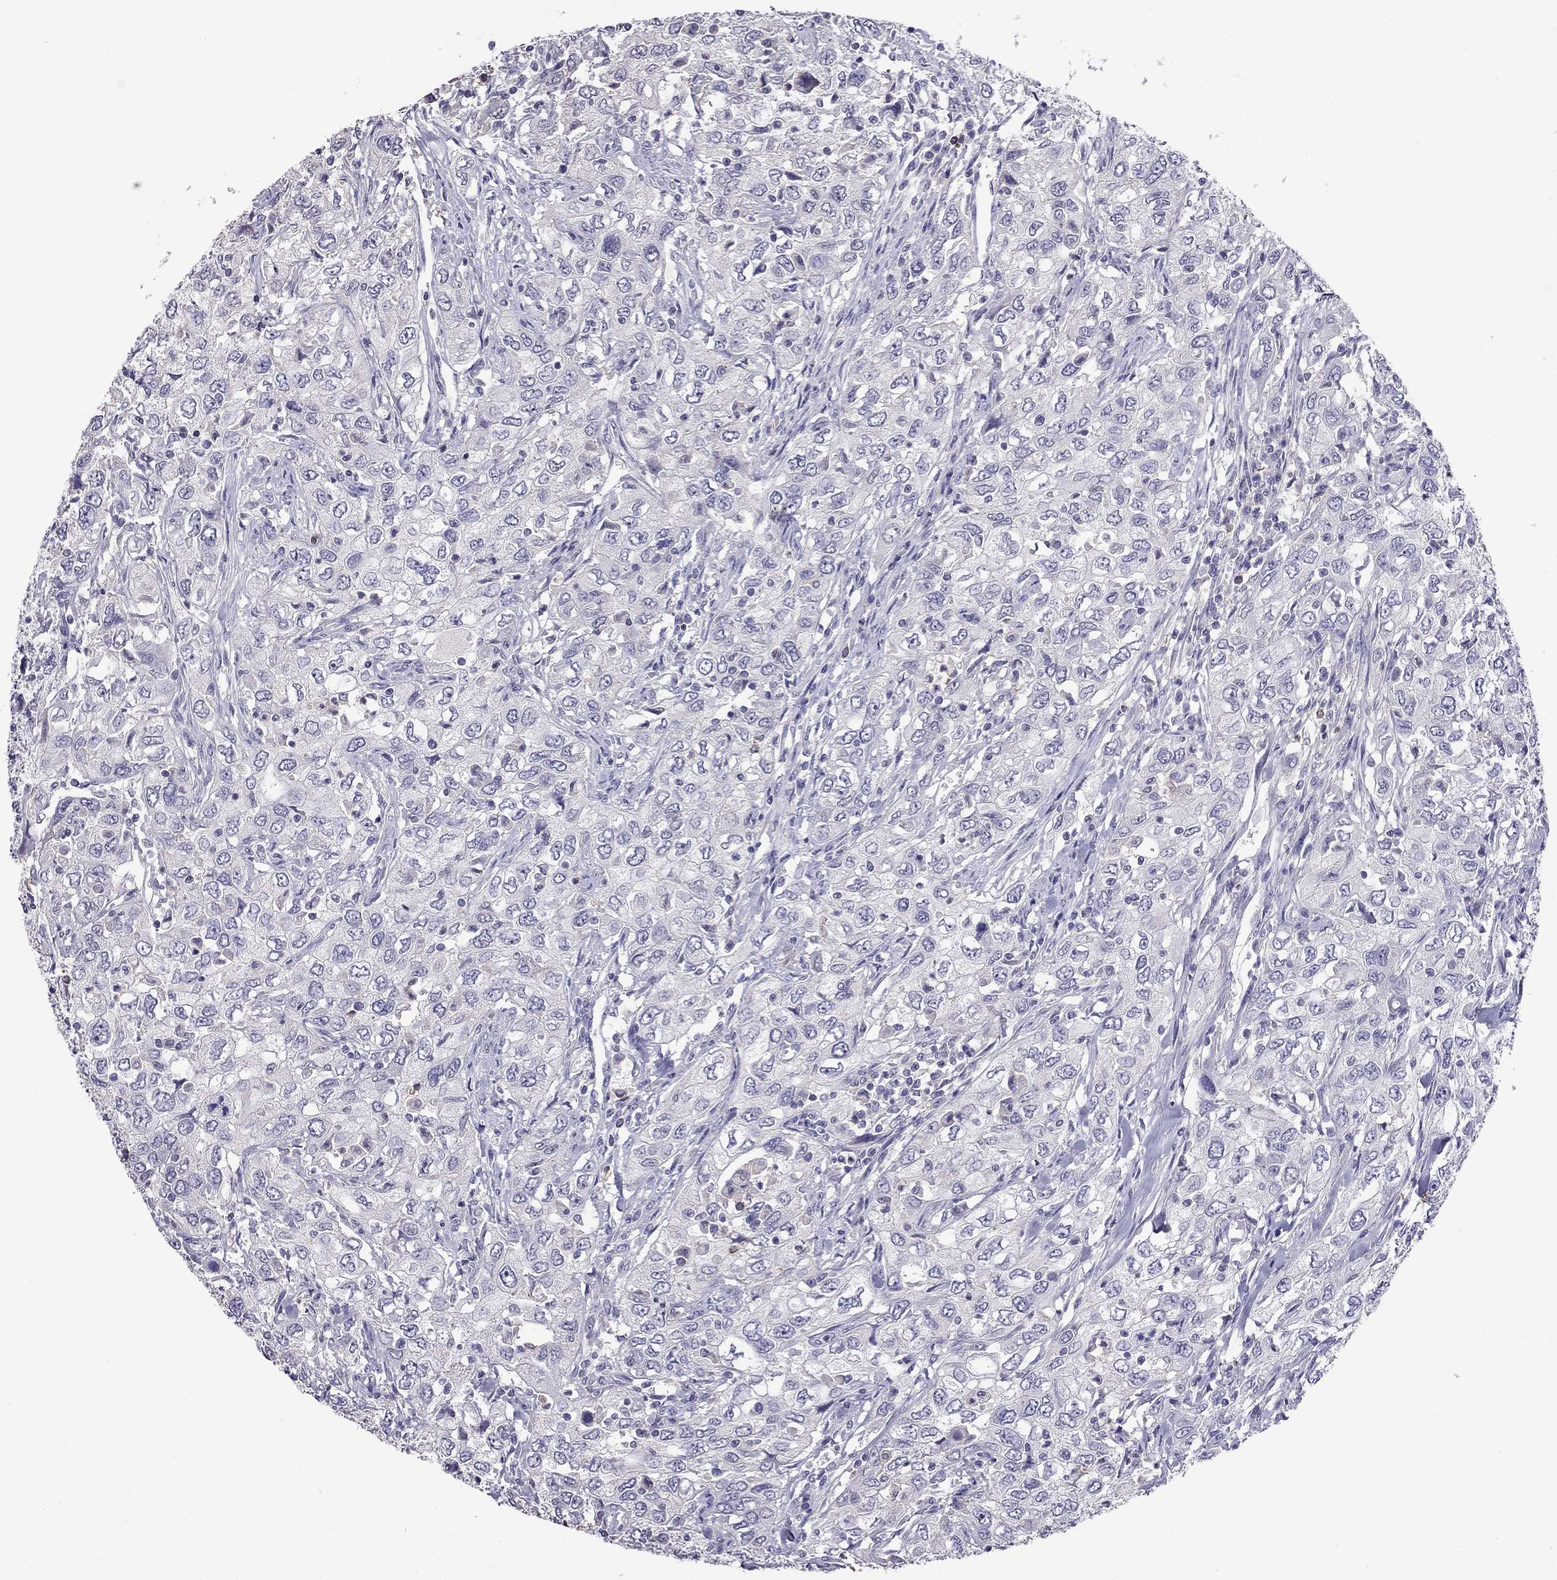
{"staining": {"intensity": "negative", "quantity": "none", "location": "none"}, "tissue": "urothelial cancer", "cell_type": "Tumor cells", "image_type": "cancer", "snomed": [{"axis": "morphology", "description": "Urothelial carcinoma, High grade"}, {"axis": "topography", "description": "Urinary bladder"}], "caption": "The image exhibits no significant positivity in tumor cells of urothelial cancer.", "gene": "AQP9", "patient": {"sex": "male", "age": 76}}